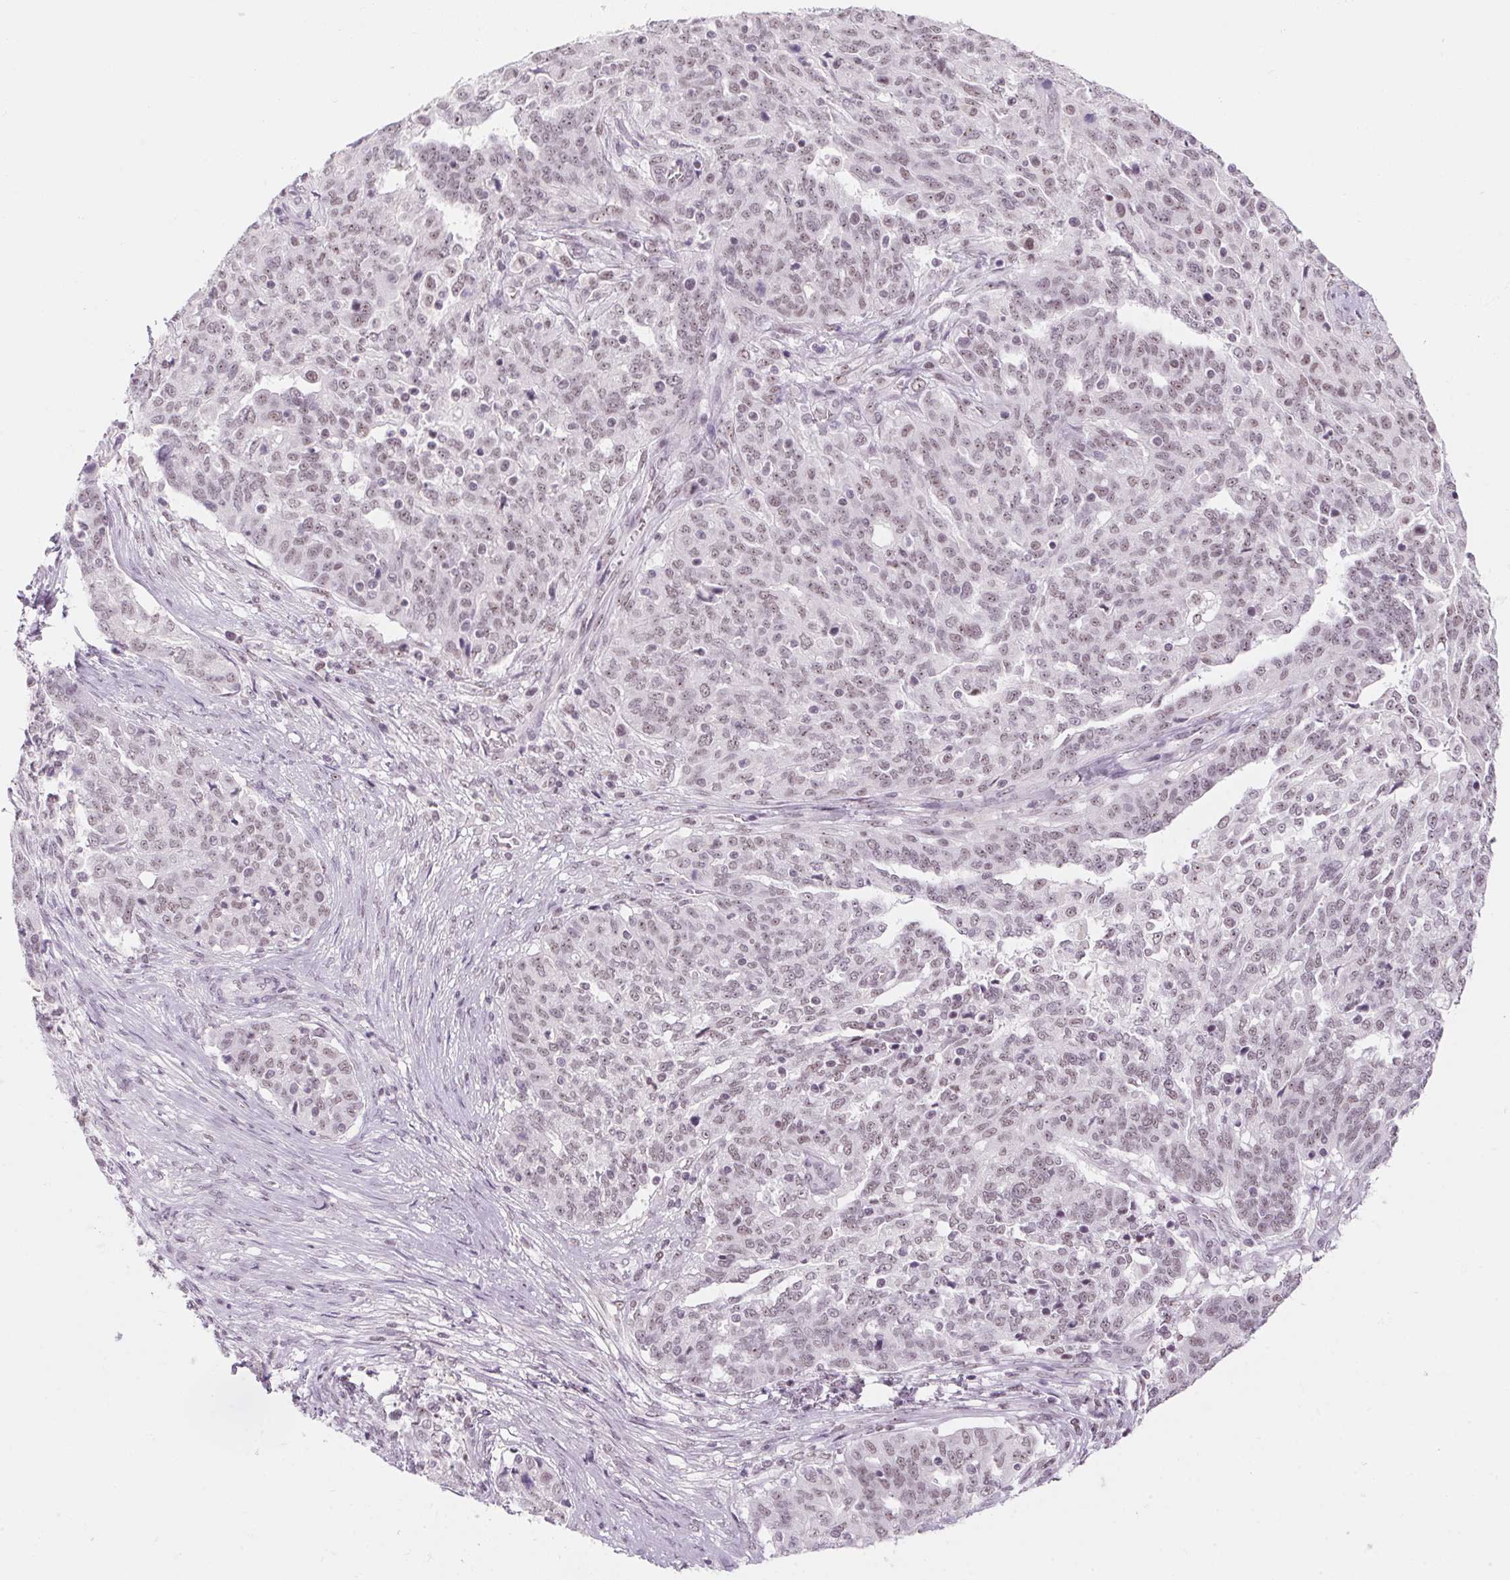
{"staining": {"intensity": "weak", "quantity": "25%-75%", "location": "nuclear"}, "tissue": "ovarian cancer", "cell_type": "Tumor cells", "image_type": "cancer", "snomed": [{"axis": "morphology", "description": "Cystadenocarcinoma, serous, NOS"}, {"axis": "topography", "description": "Ovary"}], "caption": "Serous cystadenocarcinoma (ovarian) stained for a protein (brown) demonstrates weak nuclear positive staining in approximately 25%-75% of tumor cells.", "gene": "ZIC4", "patient": {"sex": "female", "age": 67}}